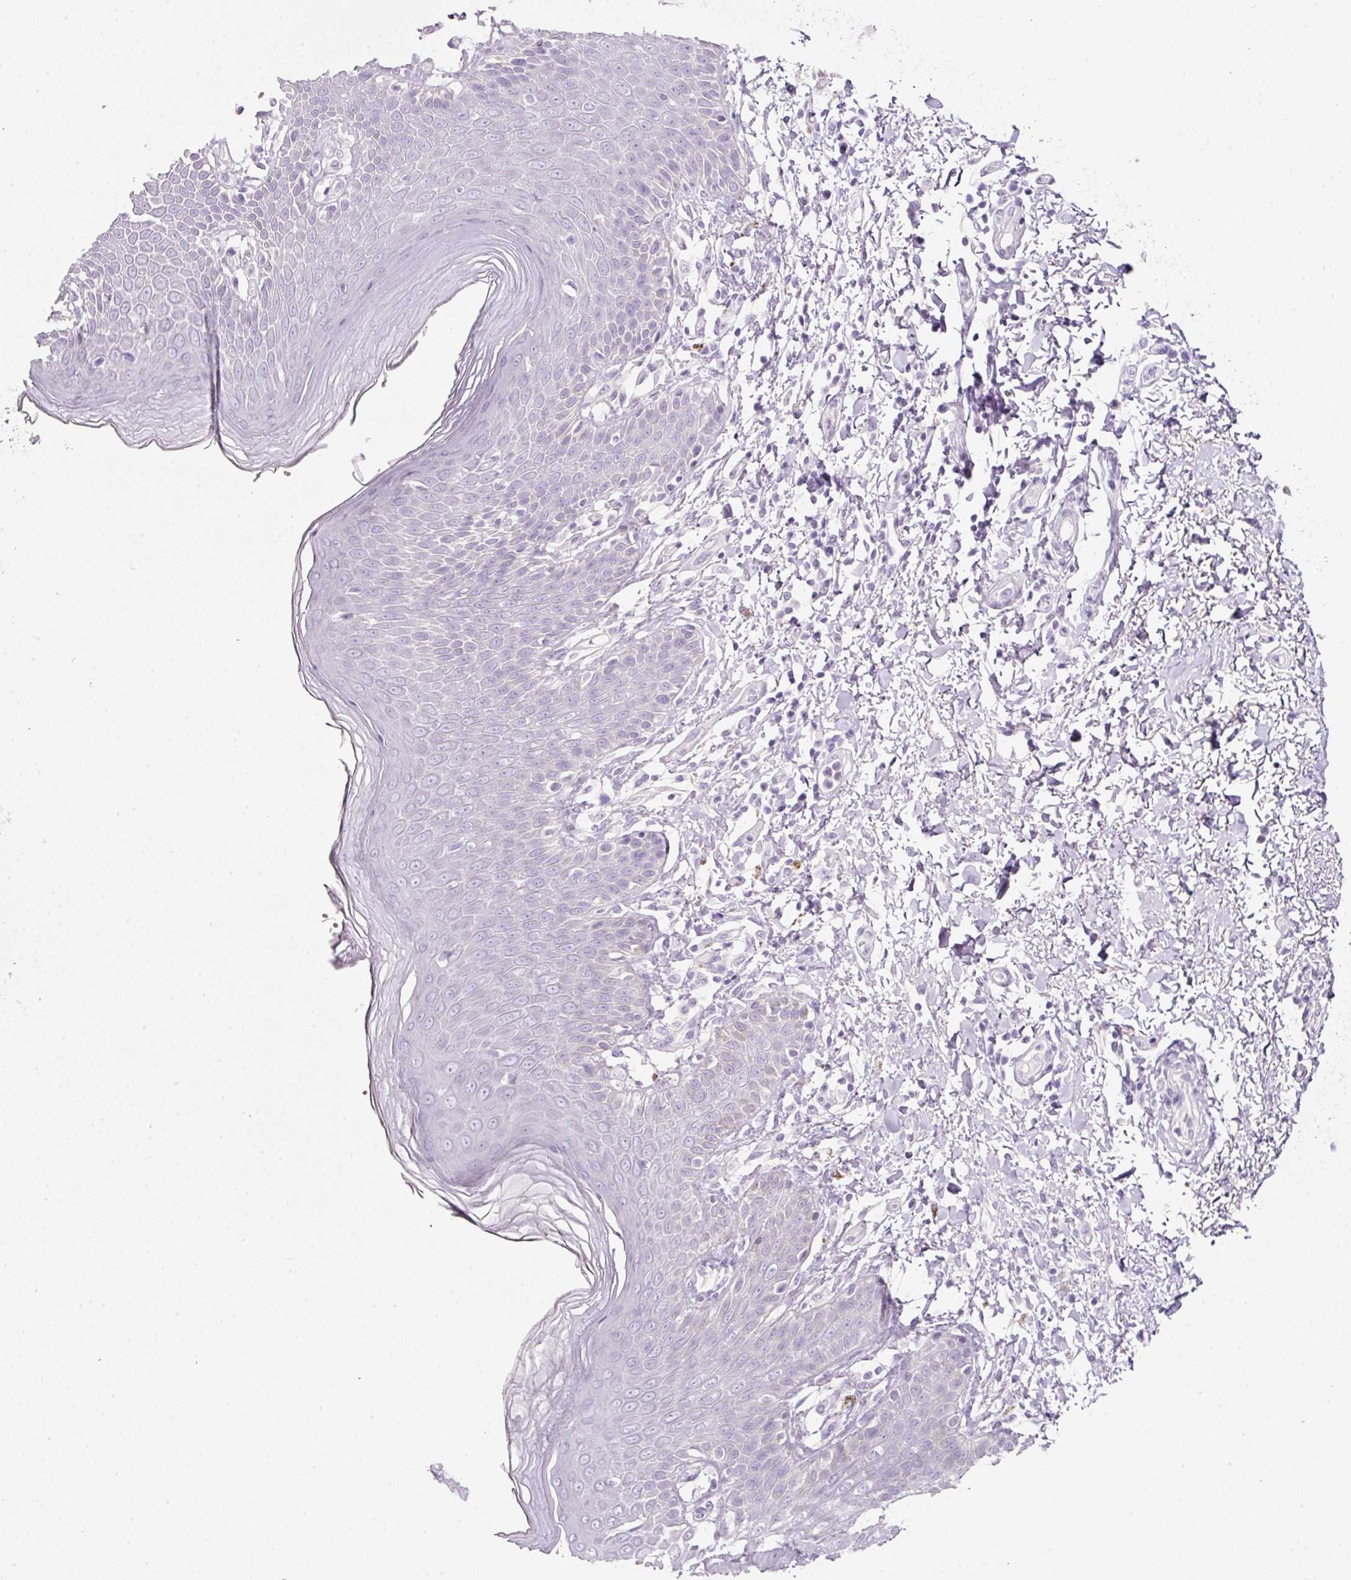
{"staining": {"intensity": "negative", "quantity": "none", "location": "none"}, "tissue": "skin", "cell_type": "Epidermal cells", "image_type": "normal", "snomed": [{"axis": "morphology", "description": "Normal tissue, NOS"}, {"axis": "topography", "description": "Peripheral nerve tissue"}], "caption": "This is an immunohistochemistry (IHC) photomicrograph of normal skin. There is no positivity in epidermal cells.", "gene": "SLC2A2", "patient": {"sex": "male", "age": 51}}